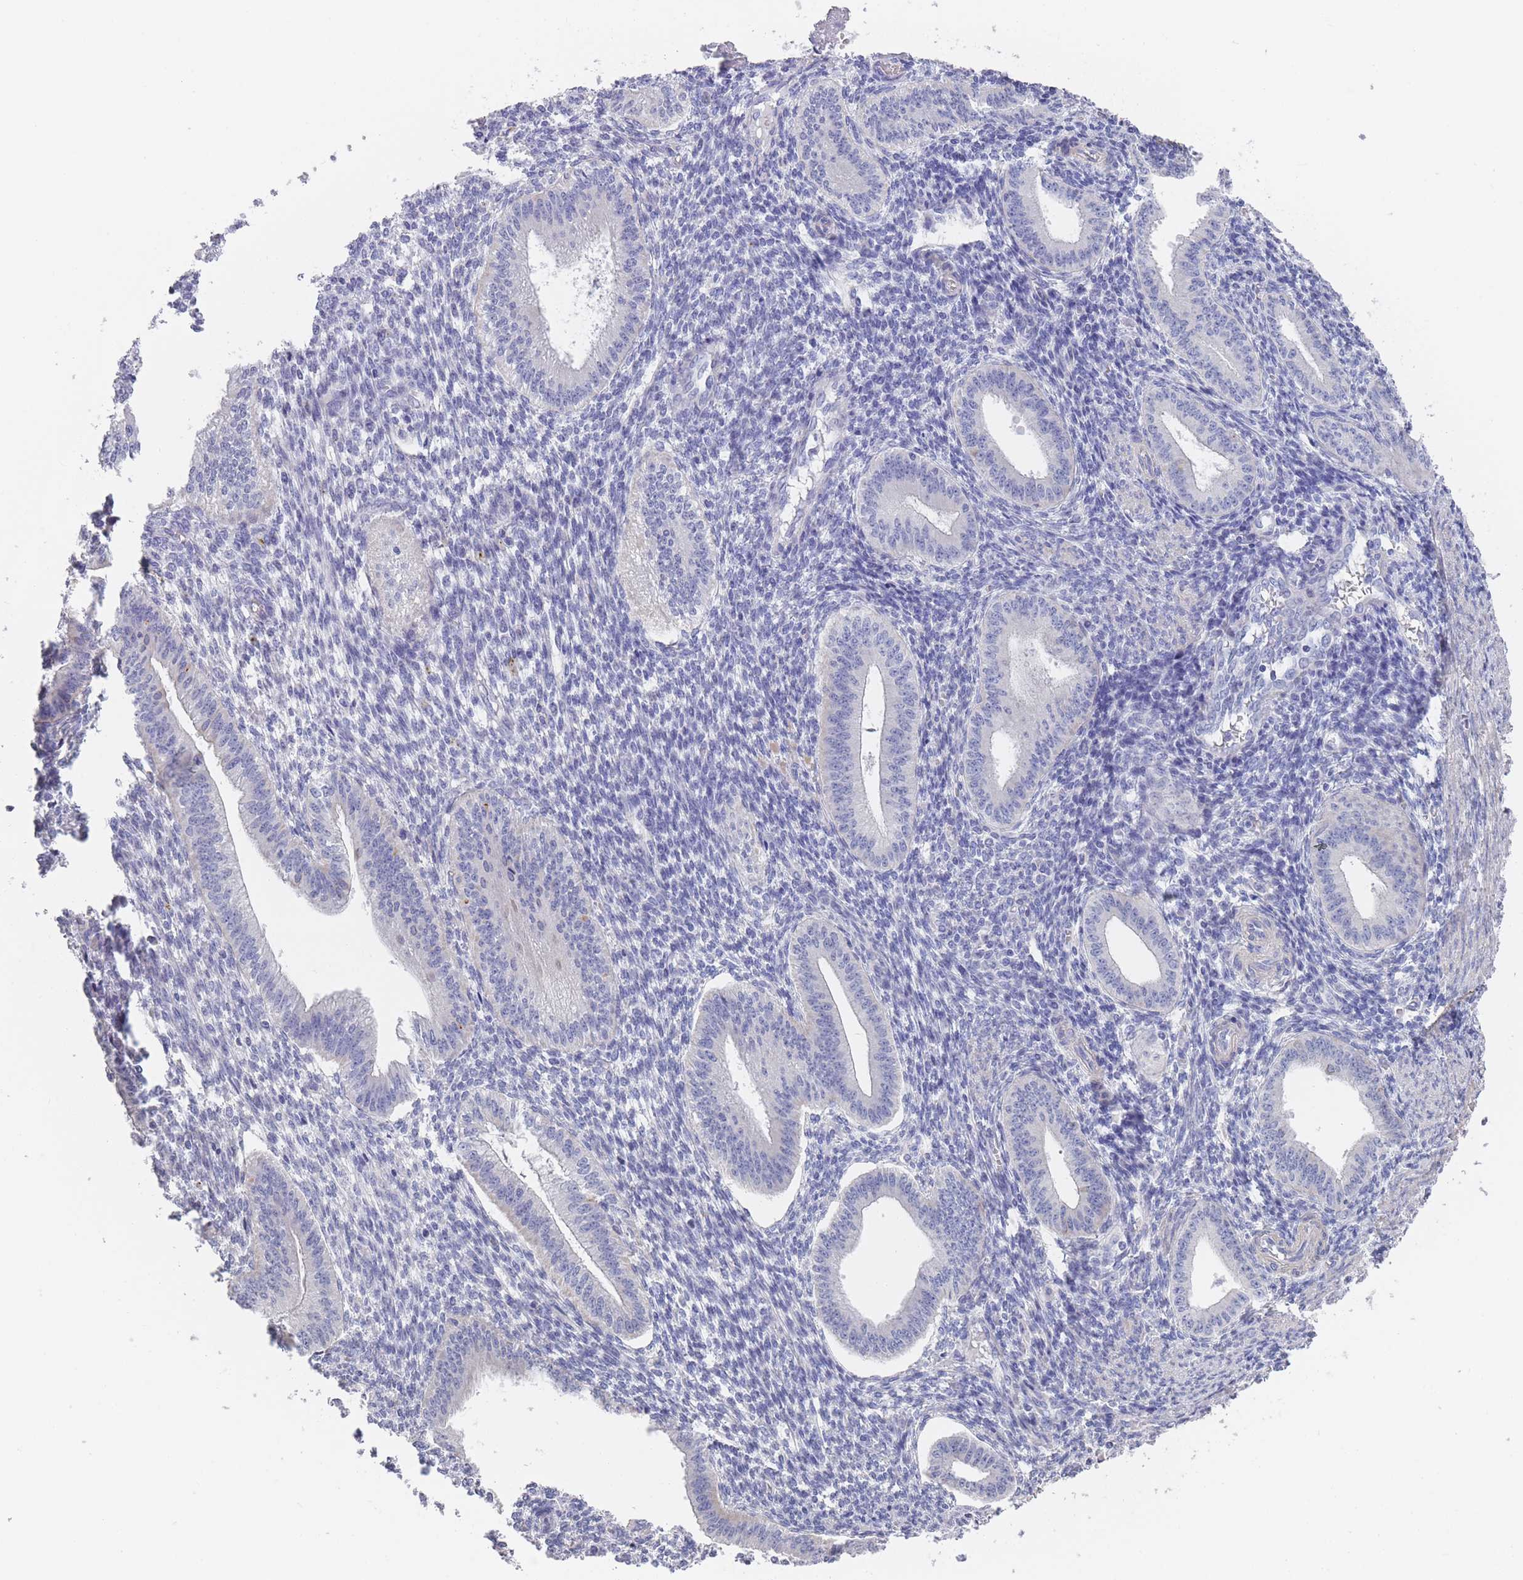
{"staining": {"intensity": "negative", "quantity": "none", "location": "none"}, "tissue": "endometrium", "cell_type": "Cells in endometrial stroma", "image_type": "normal", "snomed": [{"axis": "morphology", "description": "Normal tissue, NOS"}, {"axis": "topography", "description": "Endometrium"}], "caption": "Image shows no protein staining in cells in endometrial stroma of normal endometrium.", "gene": "SCCPDH", "patient": {"sex": "female", "age": 34}}